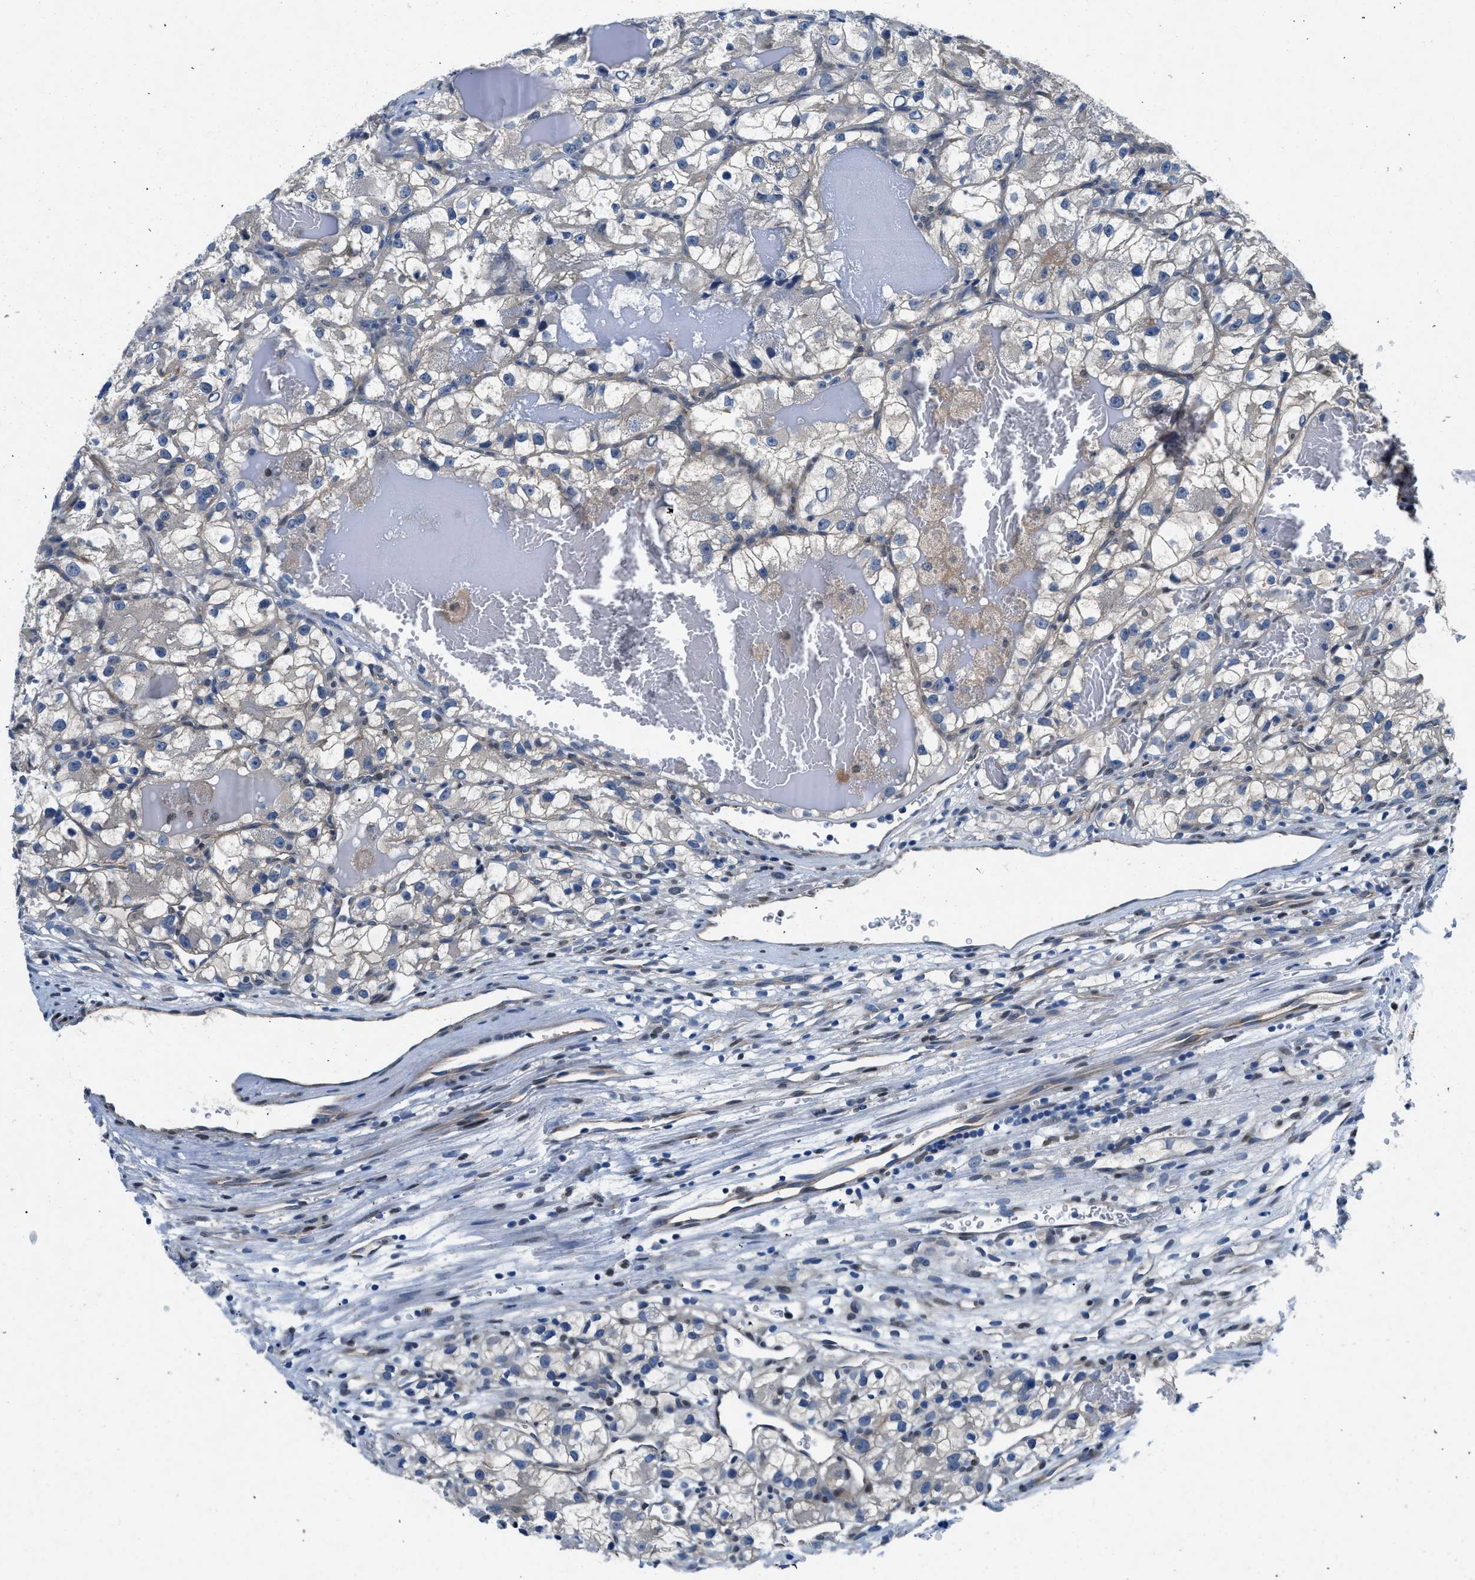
{"staining": {"intensity": "negative", "quantity": "none", "location": "none"}, "tissue": "renal cancer", "cell_type": "Tumor cells", "image_type": "cancer", "snomed": [{"axis": "morphology", "description": "Adenocarcinoma, NOS"}, {"axis": "topography", "description": "Kidney"}], "caption": "The IHC micrograph has no significant staining in tumor cells of renal cancer tissue.", "gene": "COPS2", "patient": {"sex": "female", "age": 57}}